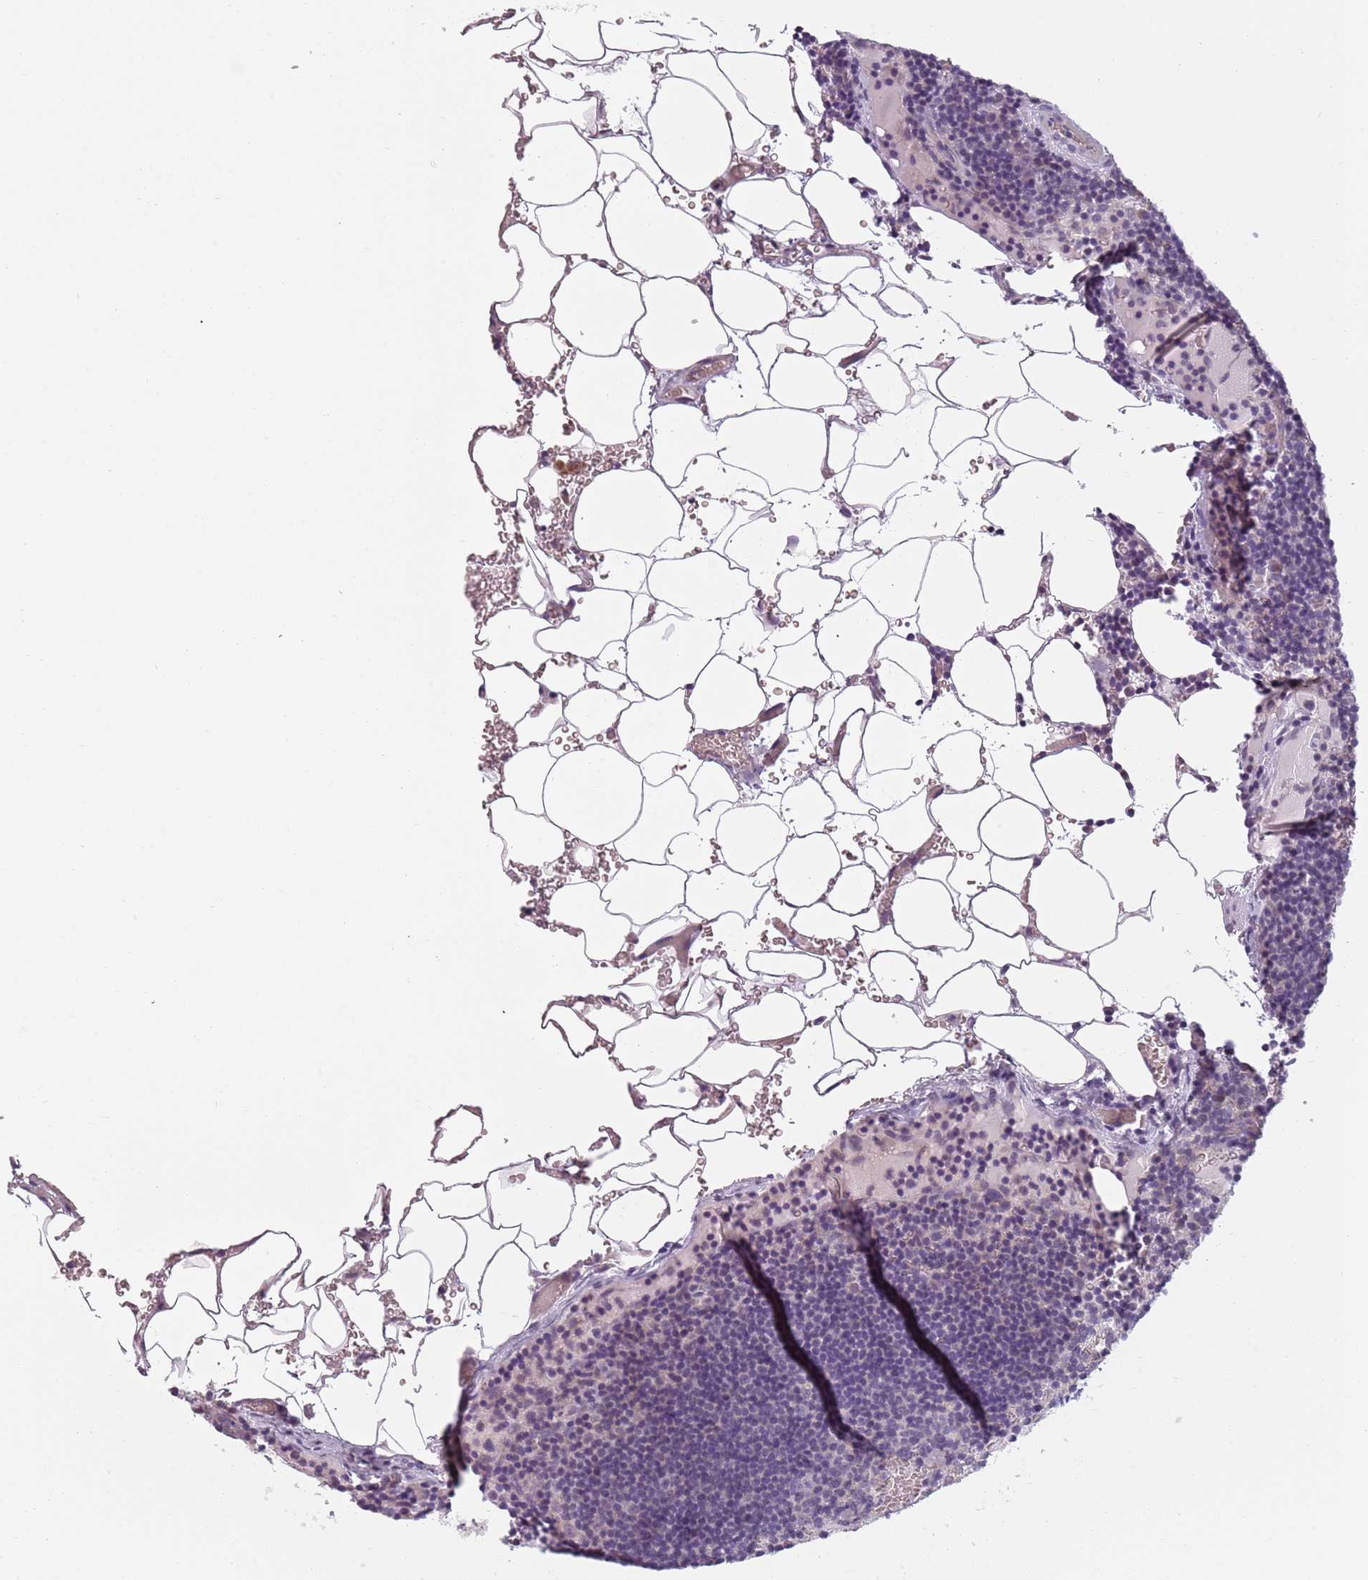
{"staining": {"intensity": "negative", "quantity": "none", "location": "none"}, "tissue": "lymph node", "cell_type": "Non-germinal center cells", "image_type": "normal", "snomed": [{"axis": "morphology", "description": "Normal tissue, NOS"}, {"axis": "topography", "description": "Lymph node"}], "caption": "A high-resolution histopathology image shows IHC staining of benign lymph node, which exhibits no significant expression in non-germinal center cells.", "gene": "TLCD2", "patient": {"sex": "male", "age": 53}}